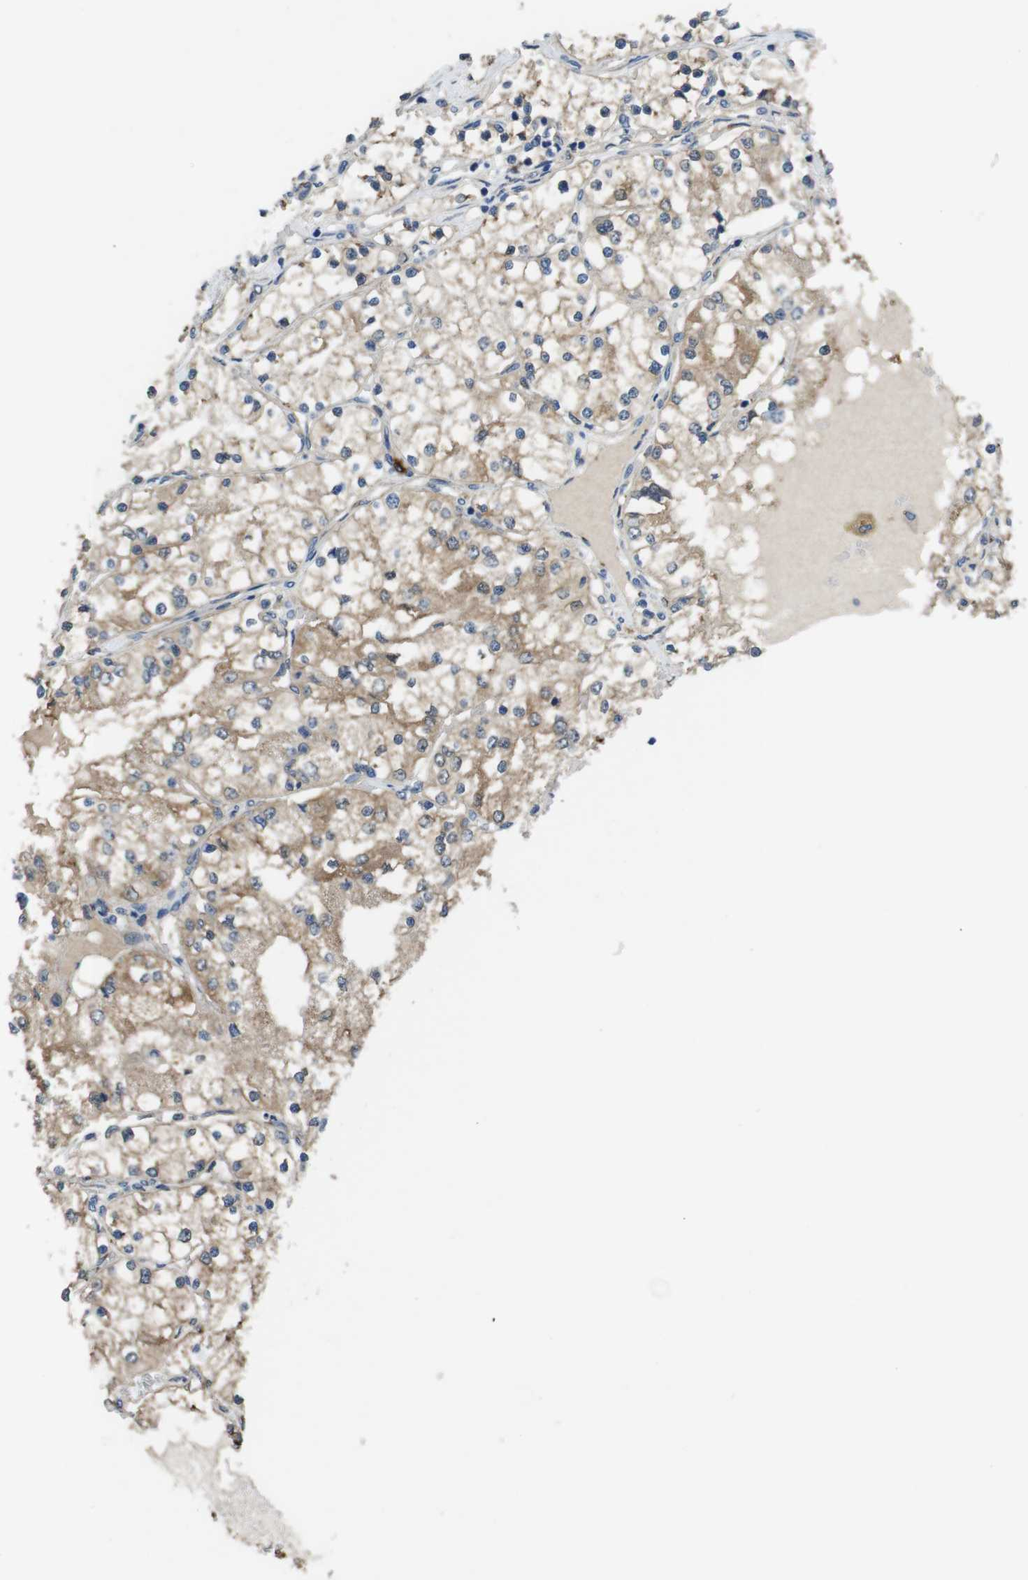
{"staining": {"intensity": "moderate", "quantity": ">75%", "location": "cytoplasmic/membranous"}, "tissue": "renal cancer", "cell_type": "Tumor cells", "image_type": "cancer", "snomed": [{"axis": "morphology", "description": "Adenocarcinoma, NOS"}, {"axis": "topography", "description": "Kidney"}], "caption": "A photomicrograph of renal cancer stained for a protein displays moderate cytoplasmic/membranous brown staining in tumor cells.", "gene": "RAB6A", "patient": {"sex": "male", "age": 68}}